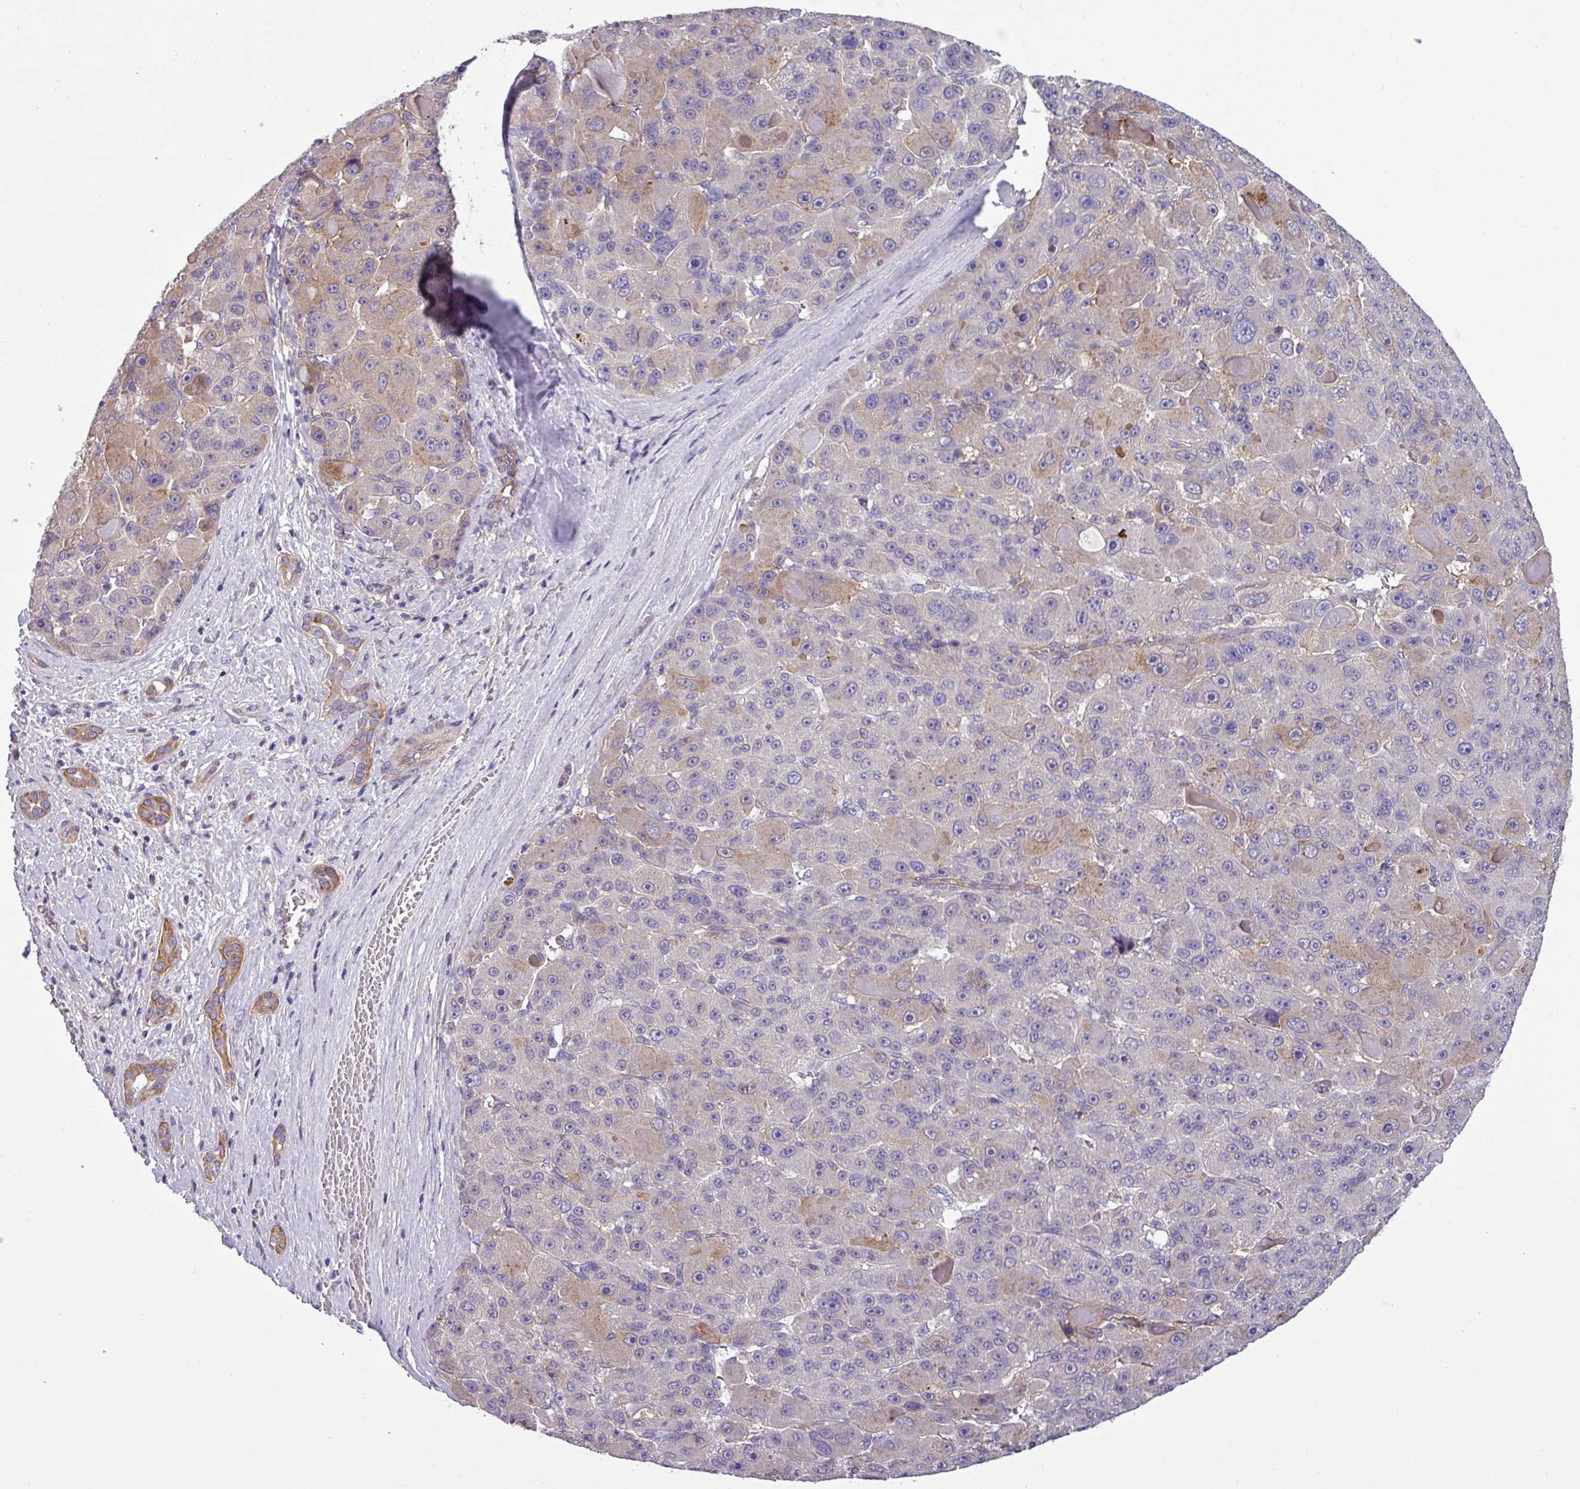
{"staining": {"intensity": "weak", "quantity": "<25%", "location": "cytoplasmic/membranous"}, "tissue": "liver cancer", "cell_type": "Tumor cells", "image_type": "cancer", "snomed": [{"axis": "morphology", "description": "Carcinoma, Hepatocellular, NOS"}, {"axis": "topography", "description": "Liver"}], "caption": "Tumor cells show no significant positivity in liver cancer (hepatocellular carcinoma).", "gene": "SLC23A2", "patient": {"sex": "male", "age": 76}}